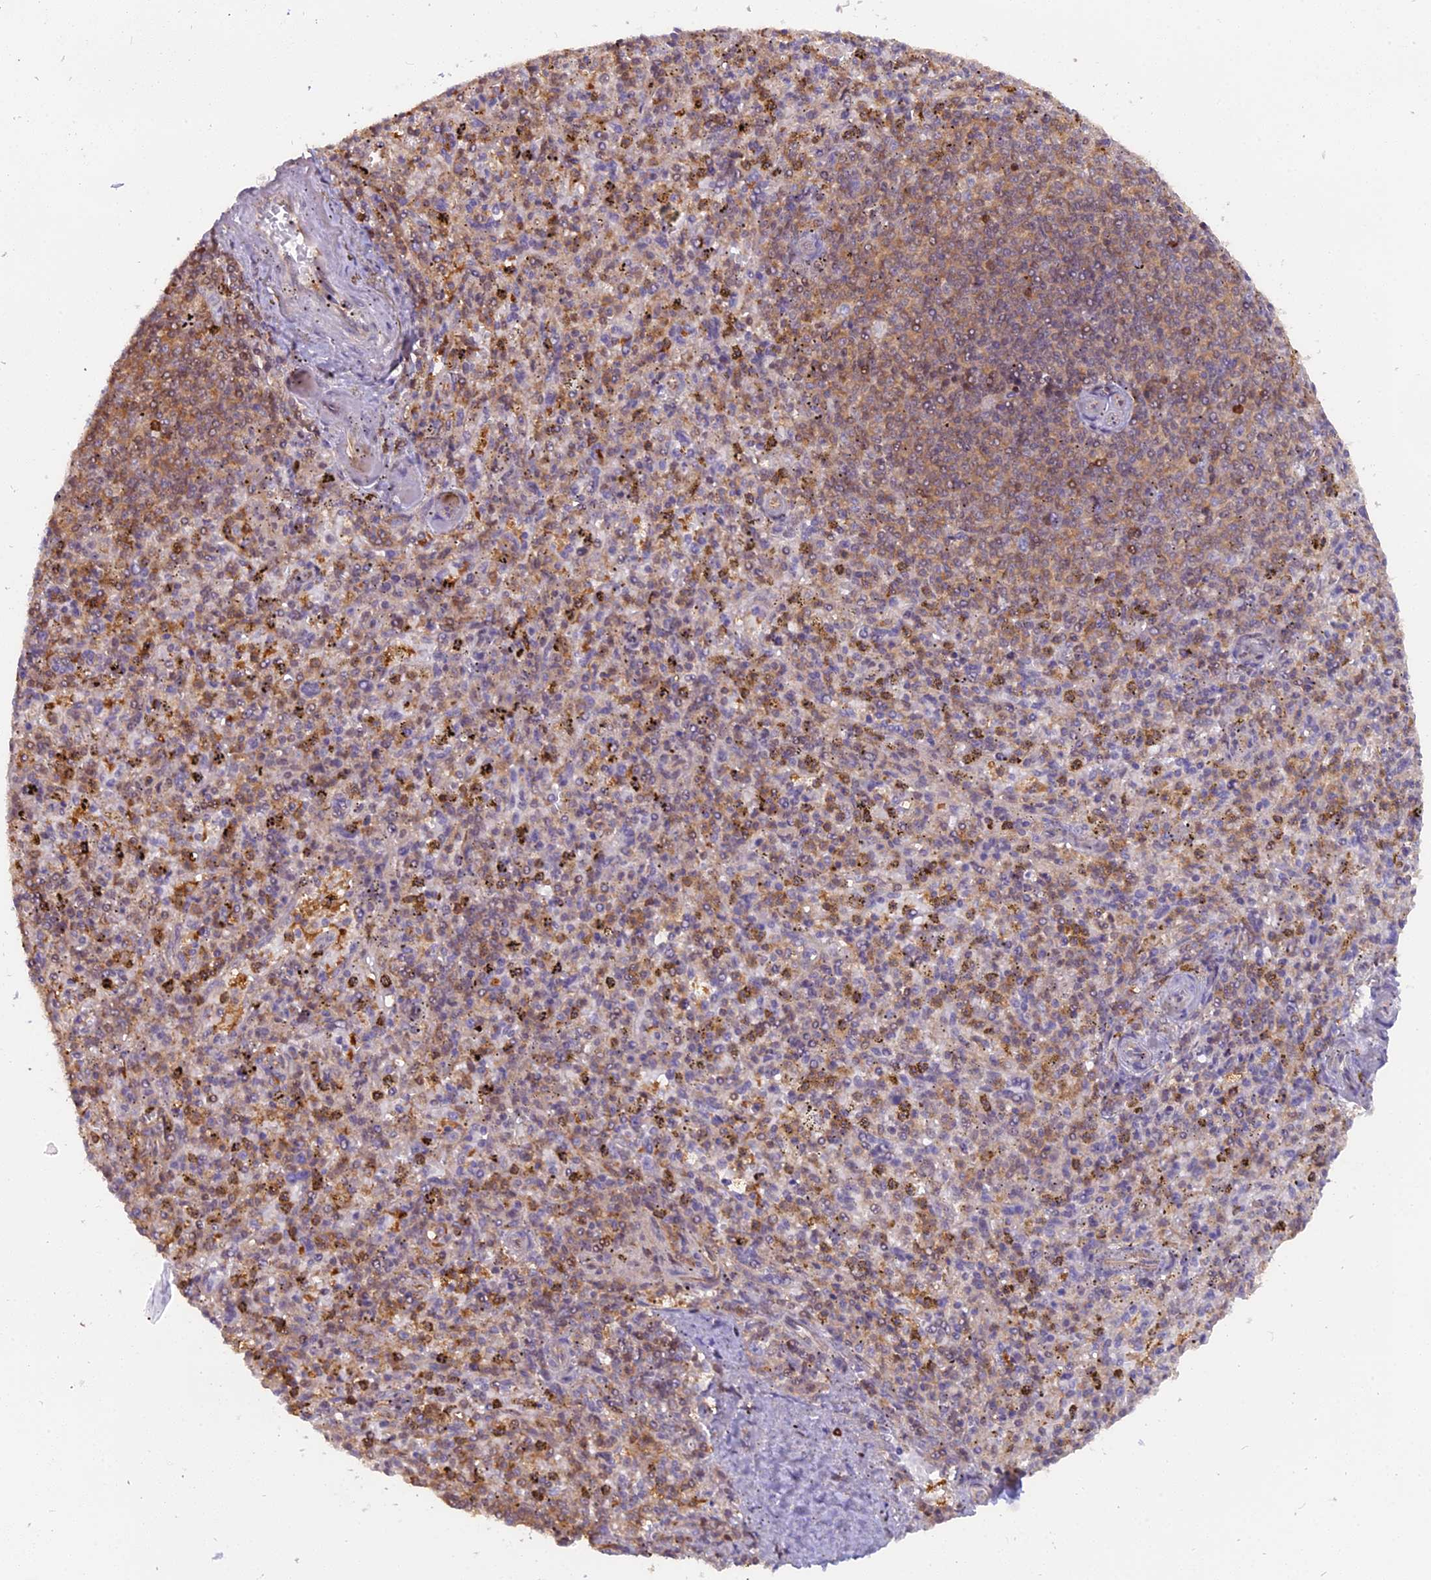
{"staining": {"intensity": "moderate", "quantity": "25%-75%", "location": "cytoplasmic/membranous"}, "tissue": "spleen", "cell_type": "Cells in red pulp", "image_type": "normal", "snomed": [{"axis": "morphology", "description": "Normal tissue, NOS"}, {"axis": "topography", "description": "Spleen"}], "caption": "IHC micrograph of benign spleen: human spleen stained using IHC demonstrates medium levels of moderate protein expression localized specifically in the cytoplasmic/membranous of cells in red pulp, appearing as a cytoplasmic/membranous brown color.", "gene": "FAM118B", "patient": {"sex": "male", "age": 72}}